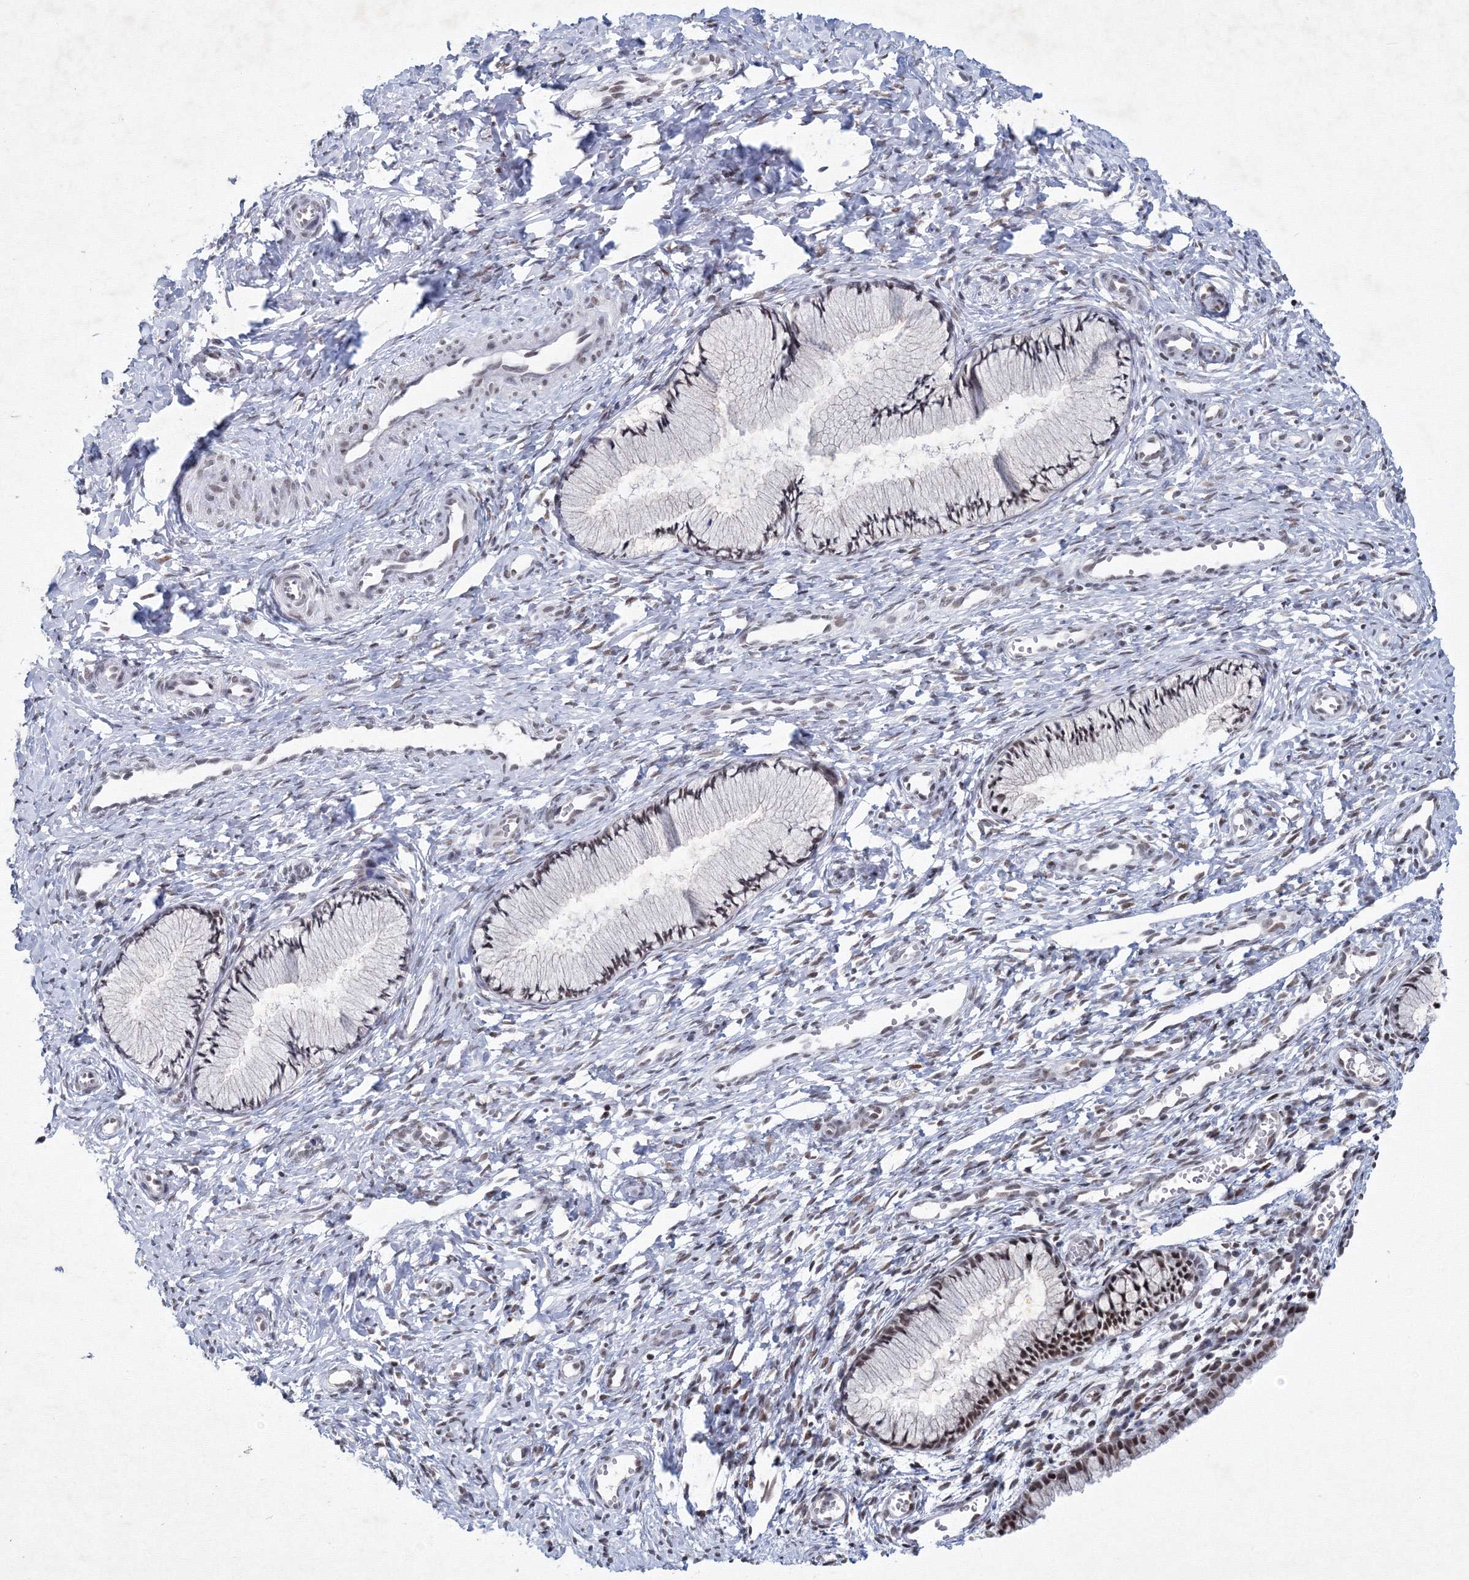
{"staining": {"intensity": "moderate", "quantity": "<25%", "location": "nuclear"}, "tissue": "cervix", "cell_type": "Glandular cells", "image_type": "normal", "snomed": [{"axis": "morphology", "description": "Normal tissue, NOS"}, {"axis": "topography", "description": "Cervix"}], "caption": "Cervix stained for a protein (brown) displays moderate nuclear positive positivity in approximately <25% of glandular cells.", "gene": "SF3B6", "patient": {"sex": "female", "age": 27}}